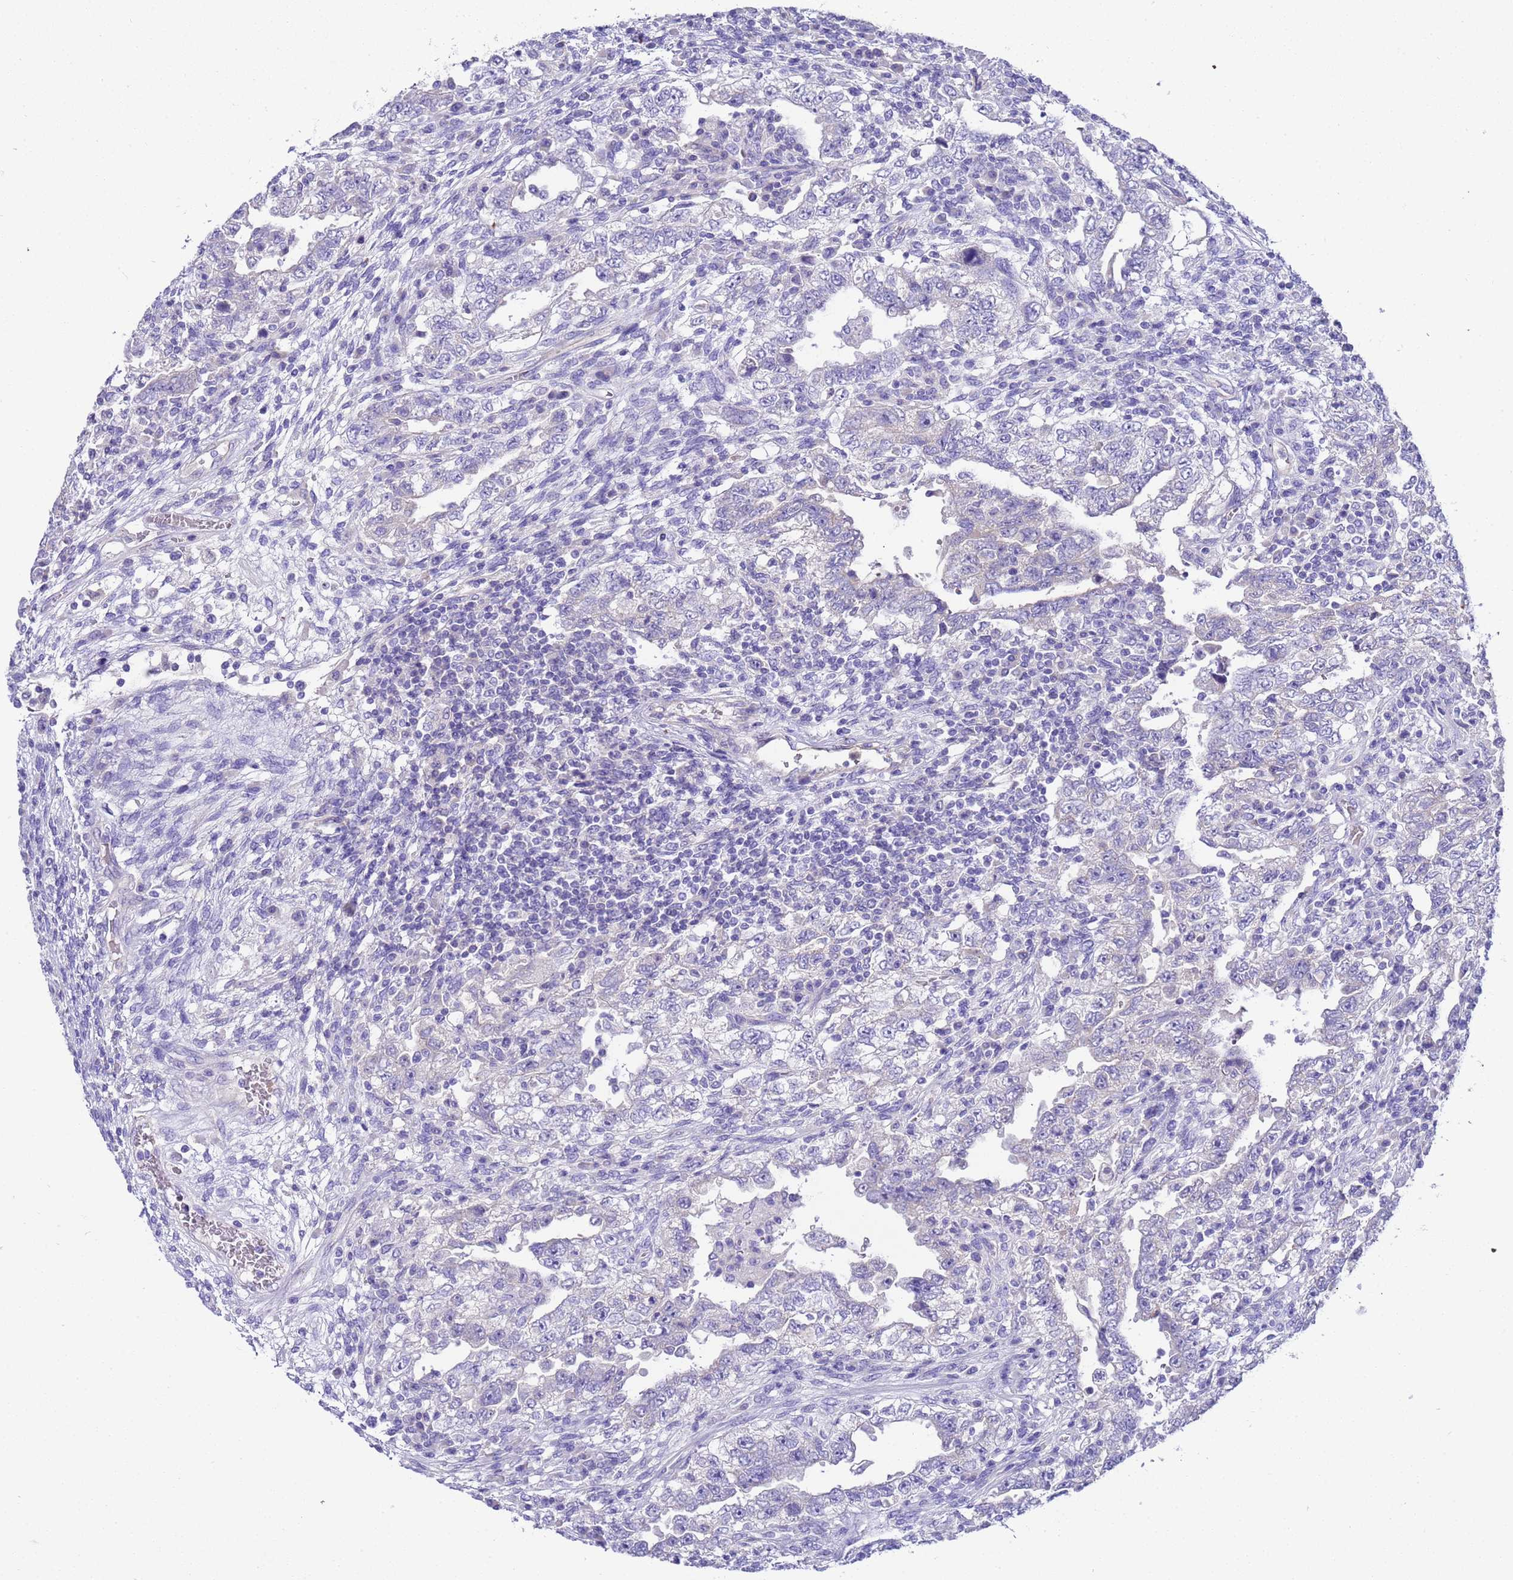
{"staining": {"intensity": "negative", "quantity": "none", "location": "none"}, "tissue": "testis cancer", "cell_type": "Tumor cells", "image_type": "cancer", "snomed": [{"axis": "morphology", "description": "Carcinoma, Embryonal, NOS"}, {"axis": "topography", "description": "Testis"}], "caption": "Human embryonal carcinoma (testis) stained for a protein using immunohistochemistry (IHC) shows no staining in tumor cells.", "gene": "RIPPLY2", "patient": {"sex": "male", "age": 26}}